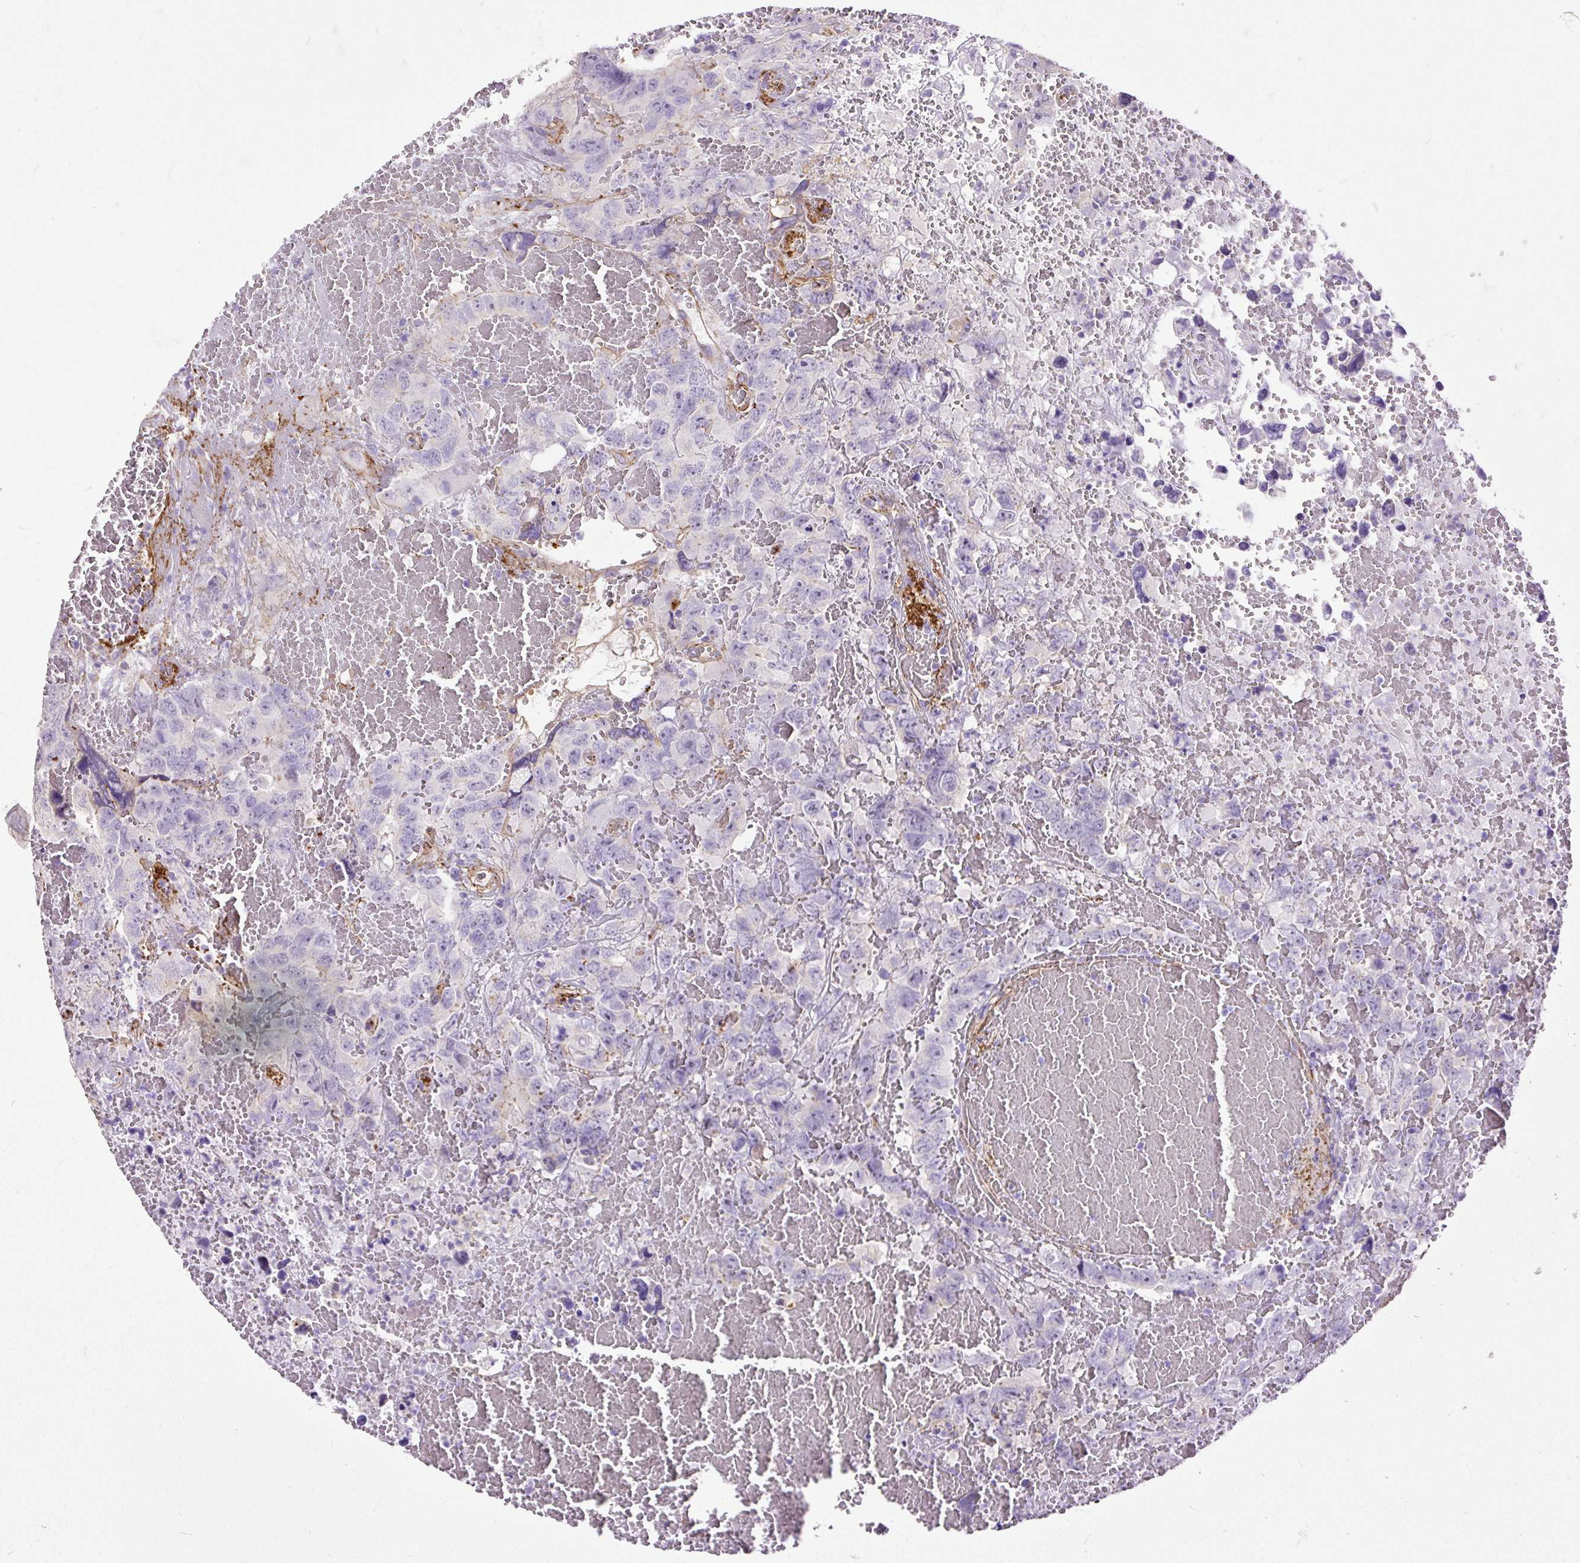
{"staining": {"intensity": "negative", "quantity": "none", "location": "none"}, "tissue": "testis cancer", "cell_type": "Tumor cells", "image_type": "cancer", "snomed": [{"axis": "morphology", "description": "Carcinoma, Embryonal, NOS"}, {"axis": "topography", "description": "Testis"}], "caption": "Tumor cells are negative for brown protein staining in testis cancer. (Stains: DAB (3,3'-diaminobenzidine) IHC with hematoxylin counter stain, Microscopy: brightfield microscopy at high magnification).", "gene": "MAGEB16", "patient": {"sex": "male", "age": 45}}